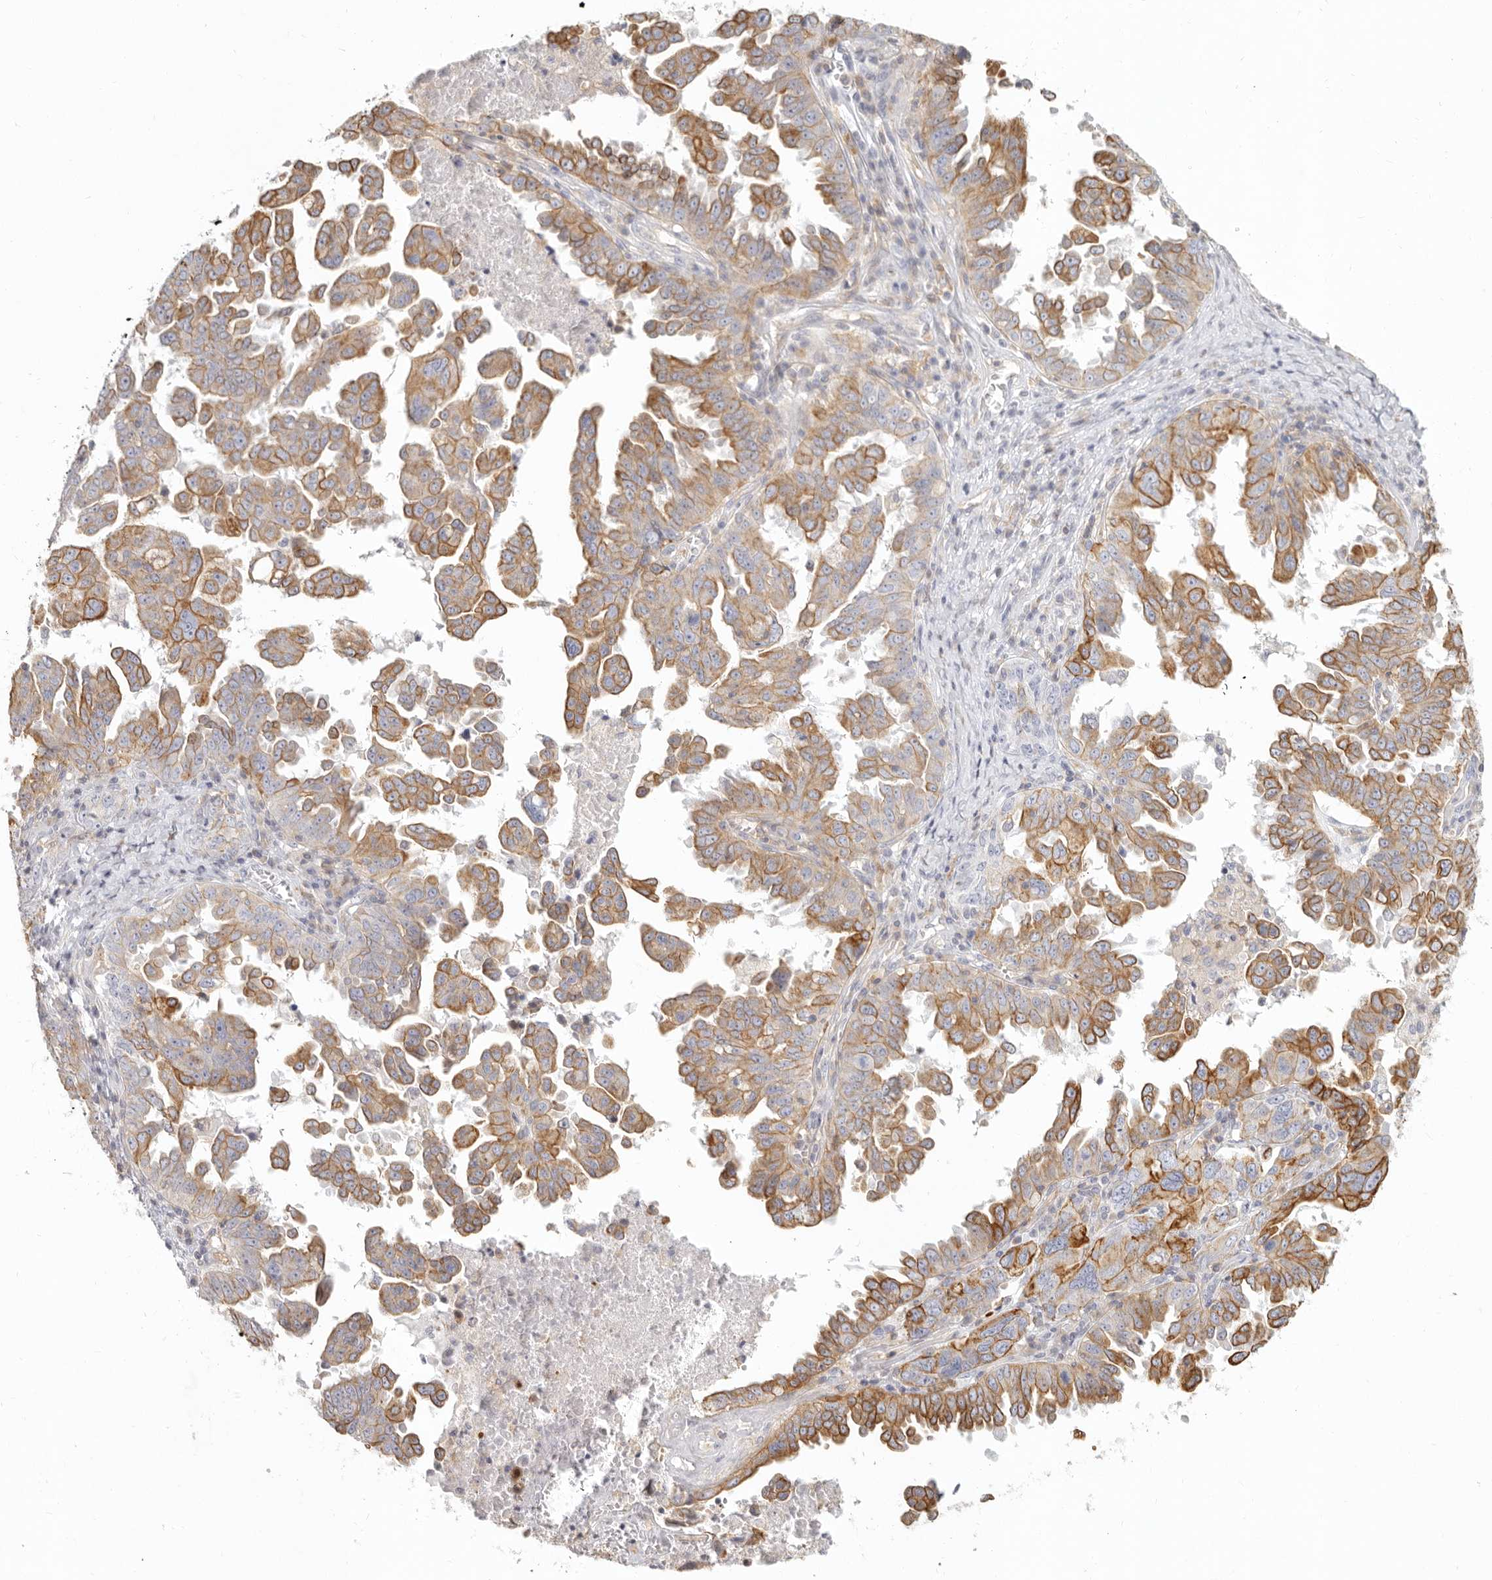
{"staining": {"intensity": "moderate", "quantity": ">75%", "location": "cytoplasmic/membranous"}, "tissue": "ovarian cancer", "cell_type": "Tumor cells", "image_type": "cancer", "snomed": [{"axis": "morphology", "description": "Carcinoma, endometroid"}, {"axis": "topography", "description": "Ovary"}], "caption": "Moderate cytoplasmic/membranous staining is present in about >75% of tumor cells in ovarian endometroid carcinoma. (Stains: DAB in brown, nuclei in blue, Microscopy: brightfield microscopy at high magnification).", "gene": "NIBAN1", "patient": {"sex": "female", "age": 62}}